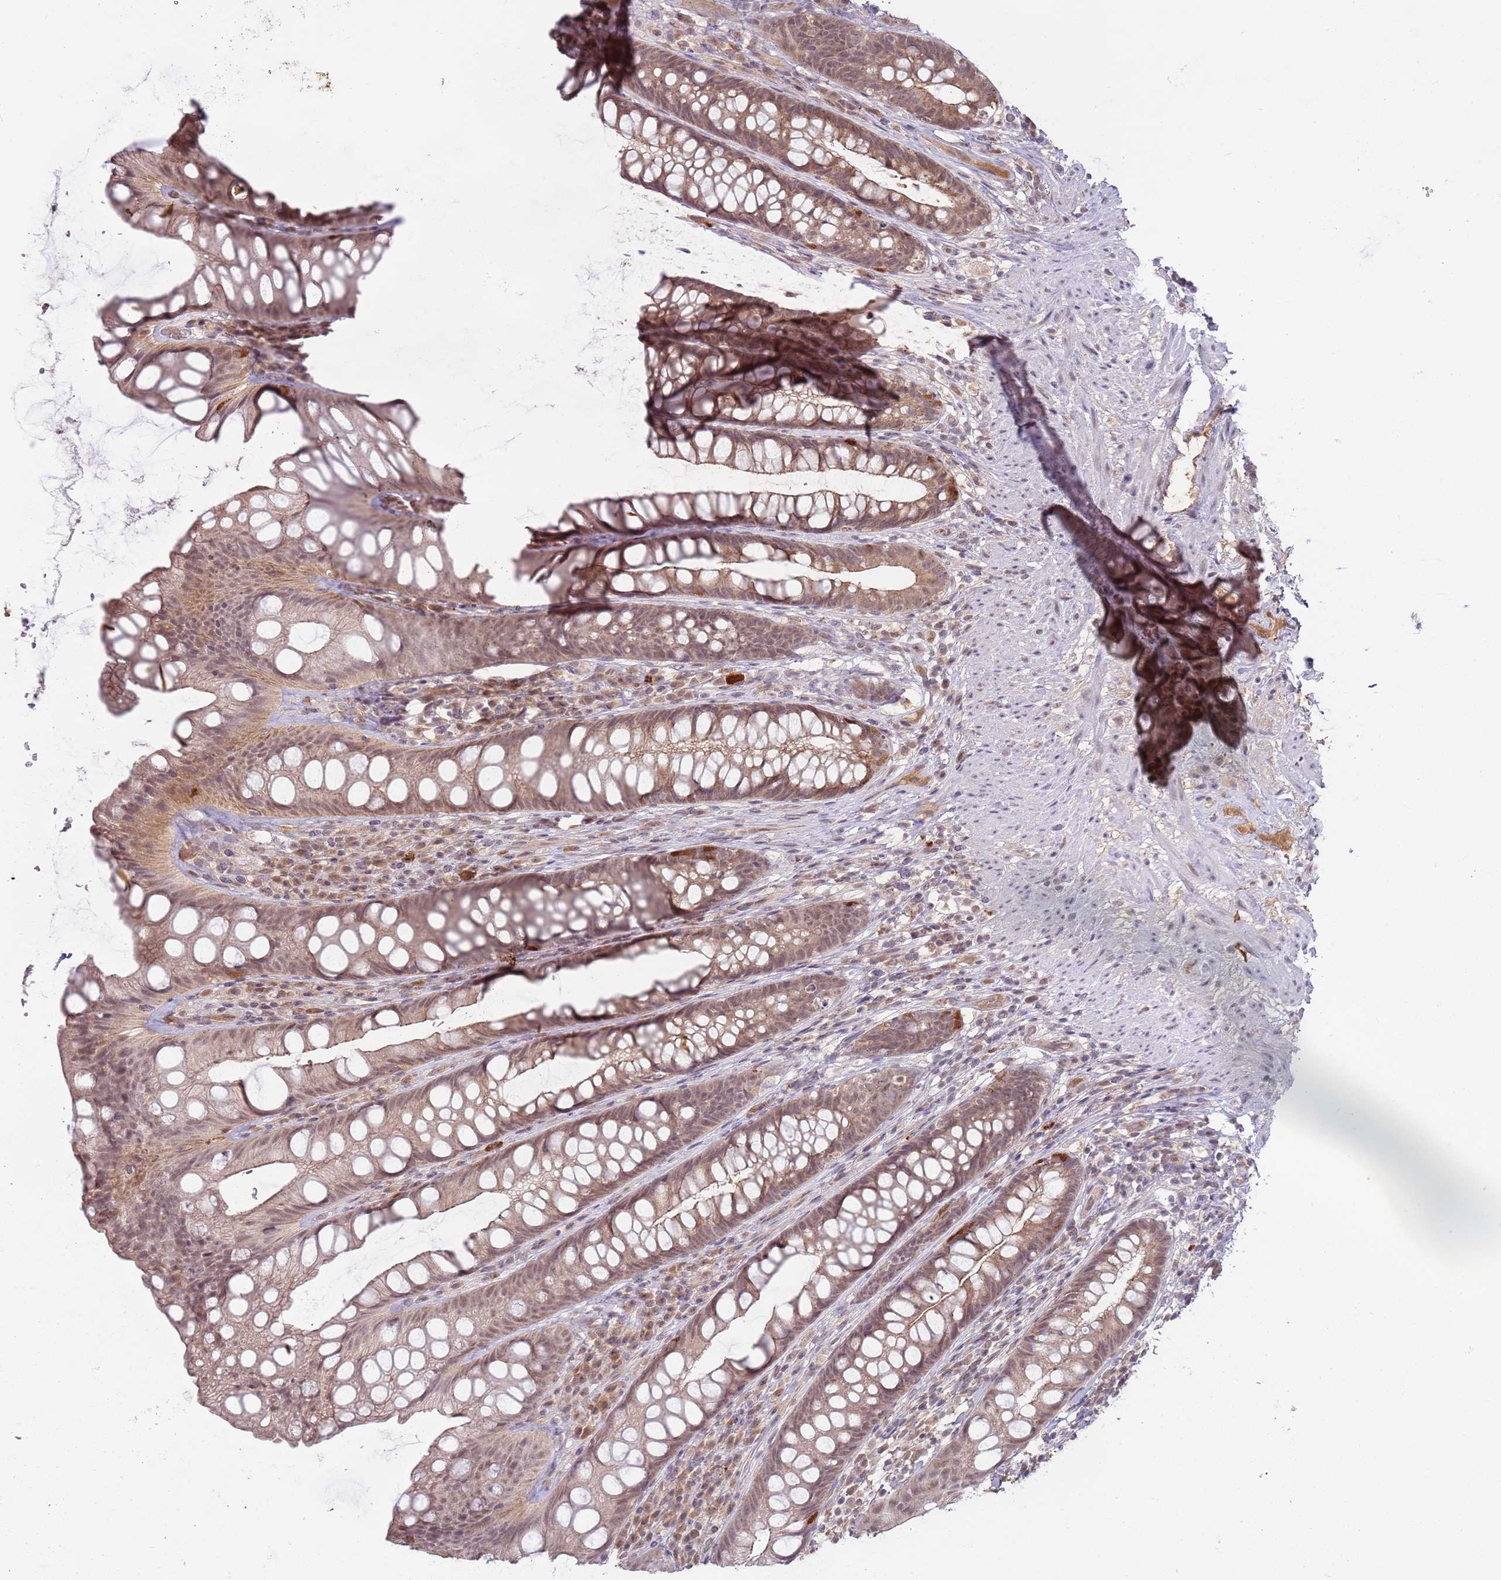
{"staining": {"intensity": "moderate", "quantity": "25%-75%", "location": "cytoplasmic/membranous,nuclear"}, "tissue": "rectum", "cell_type": "Glandular cells", "image_type": "normal", "snomed": [{"axis": "morphology", "description": "Normal tissue, NOS"}, {"axis": "topography", "description": "Rectum"}], "caption": "Normal rectum was stained to show a protein in brown. There is medium levels of moderate cytoplasmic/membranous,nuclear expression in about 25%-75% of glandular cells.", "gene": "NBPF4", "patient": {"sex": "male", "age": 74}}